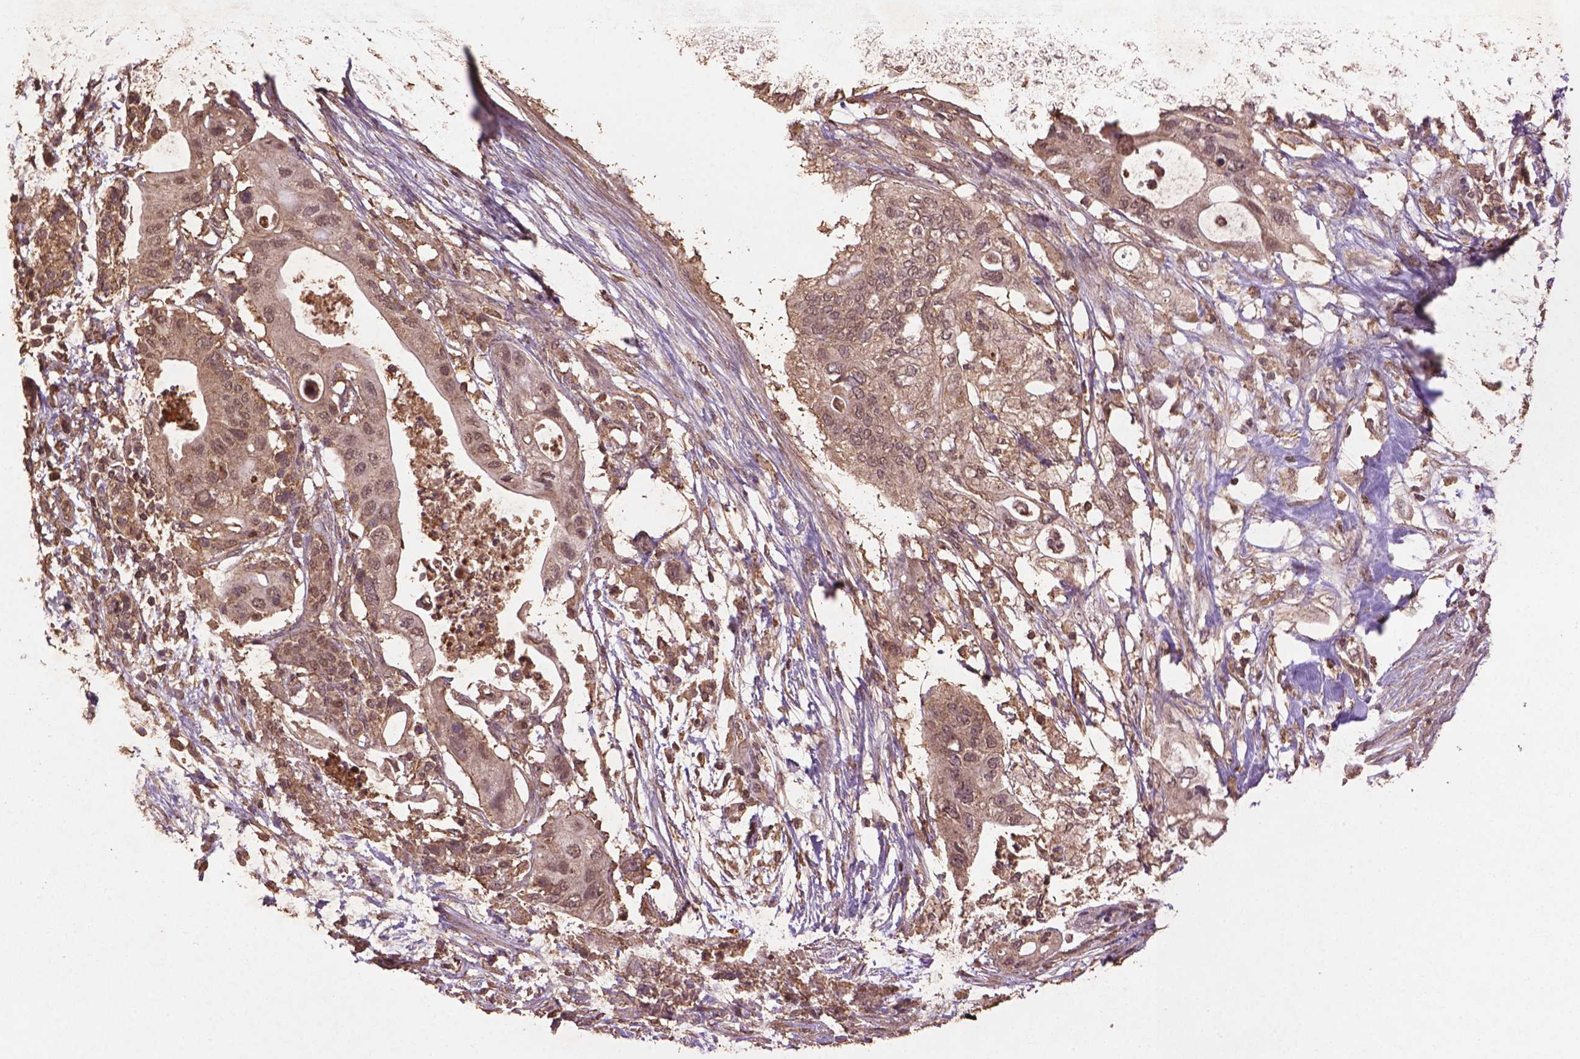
{"staining": {"intensity": "weak", "quantity": "25%-75%", "location": "cytoplasmic/membranous"}, "tissue": "pancreatic cancer", "cell_type": "Tumor cells", "image_type": "cancer", "snomed": [{"axis": "morphology", "description": "Adenocarcinoma, NOS"}, {"axis": "topography", "description": "Pancreas"}], "caption": "This image displays immunohistochemistry (IHC) staining of pancreatic adenocarcinoma, with low weak cytoplasmic/membranous staining in about 25%-75% of tumor cells.", "gene": "BABAM1", "patient": {"sex": "female", "age": 72}}